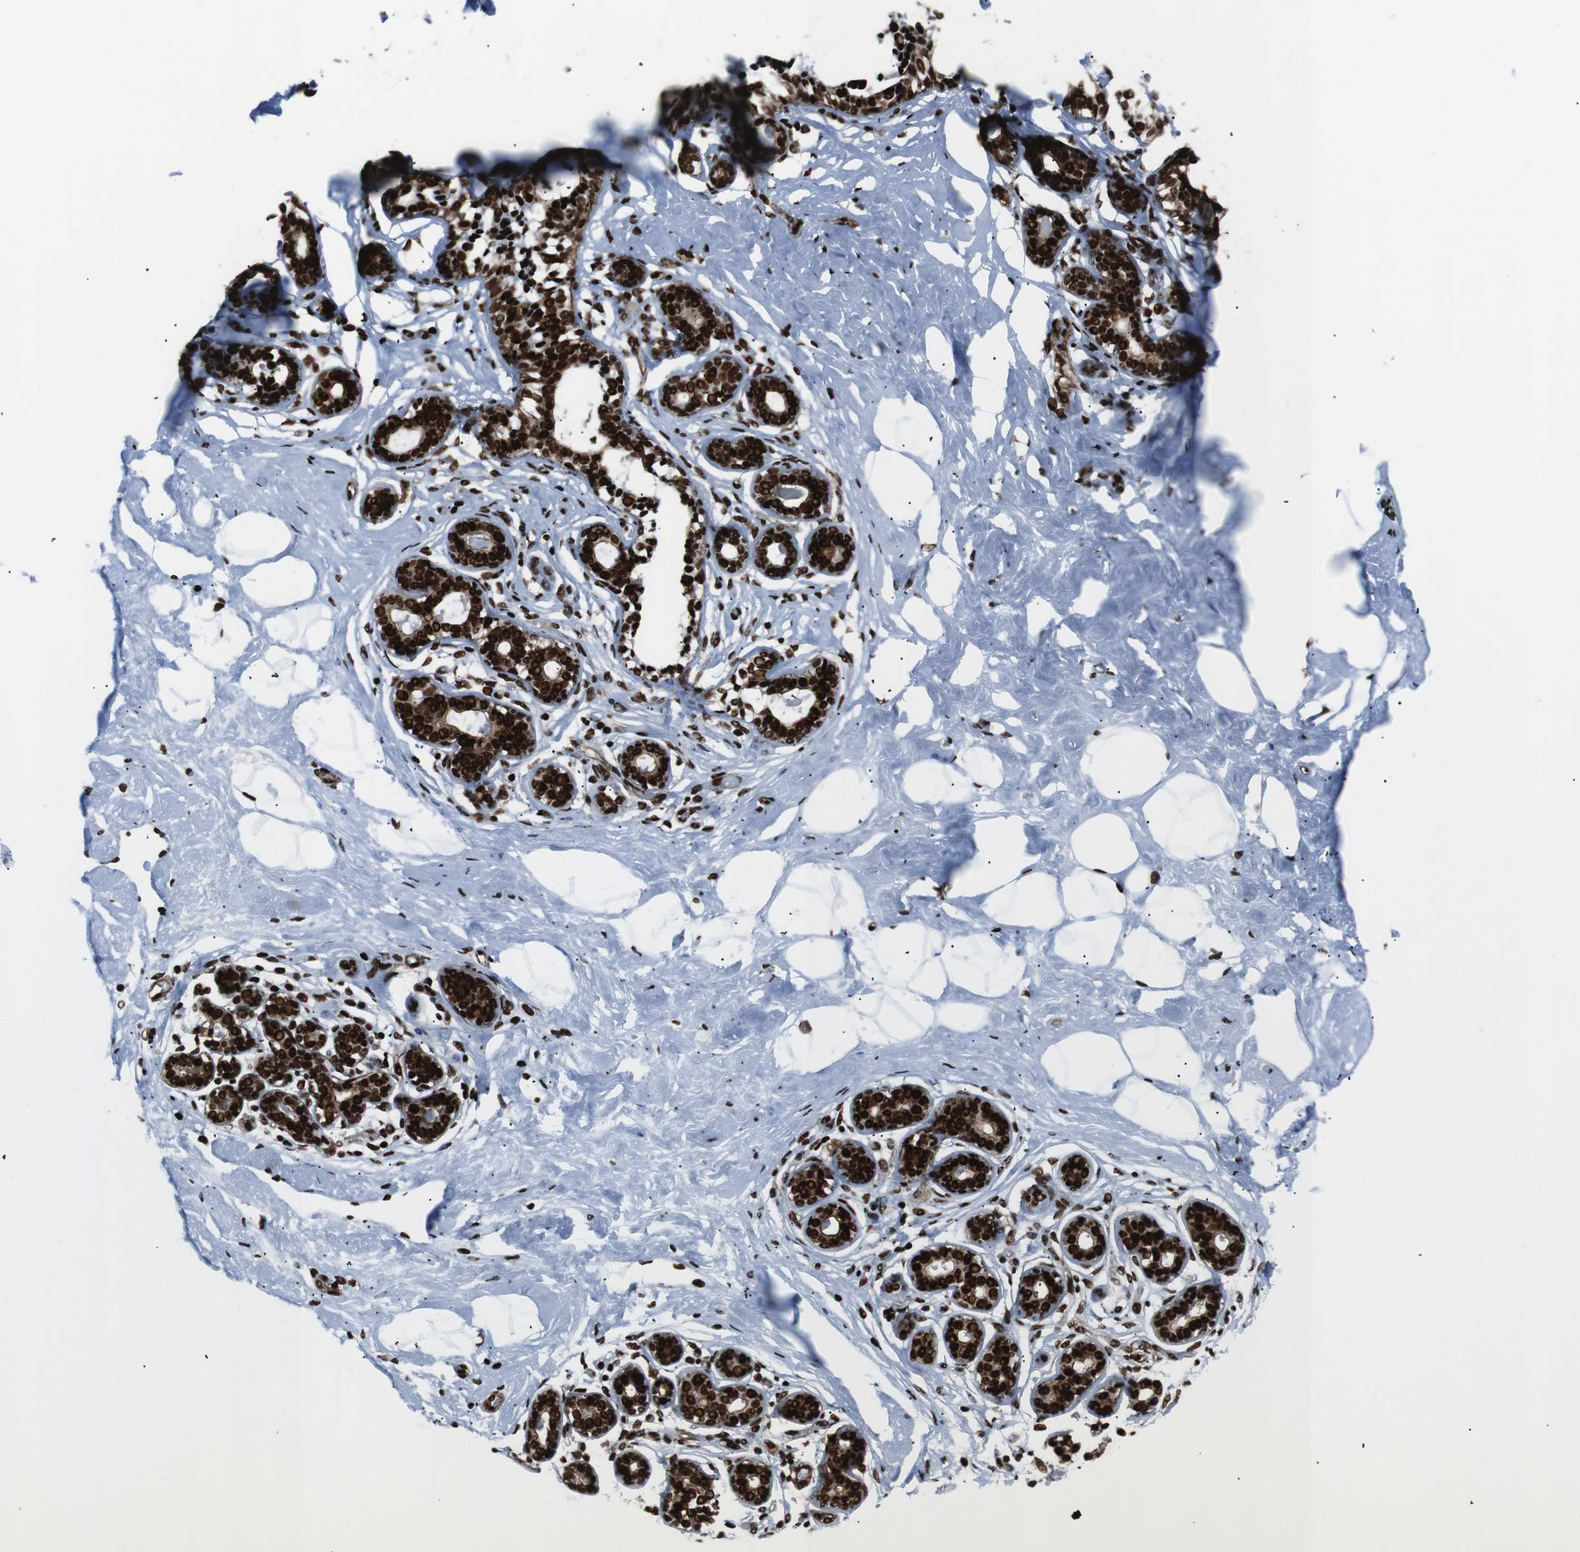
{"staining": {"intensity": "strong", "quantity": ">75%", "location": "nuclear"}, "tissue": "breast", "cell_type": "Adipocytes", "image_type": "normal", "snomed": [{"axis": "morphology", "description": "Normal tissue, NOS"}, {"axis": "topography", "description": "Breast"}], "caption": "This is a photomicrograph of immunohistochemistry staining of unremarkable breast, which shows strong expression in the nuclear of adipocytes.", "gene": "HNRNPU", "patient": {"sex": "female", "age": 23}}